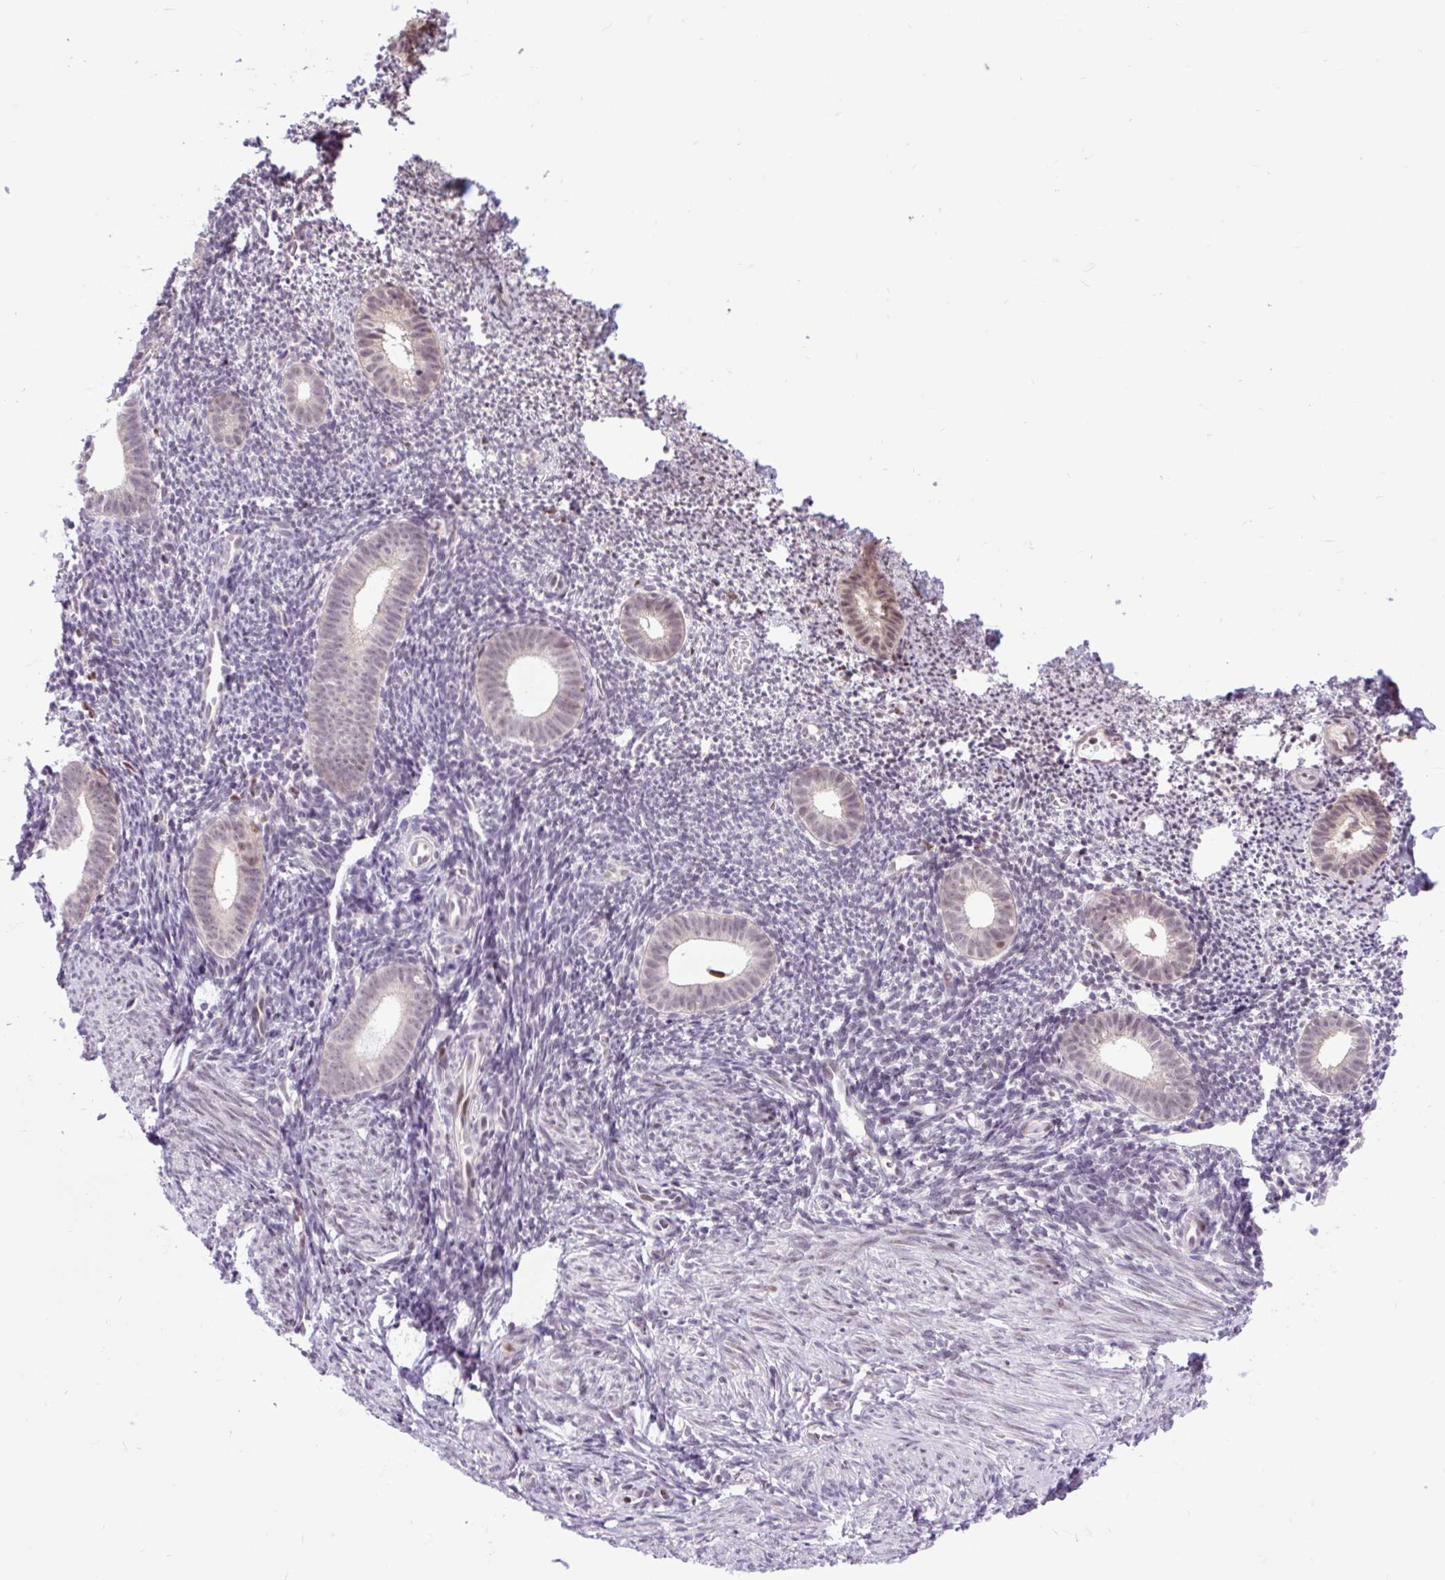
{"staining": {"intensity": "weak", "quantity": "<25%", "location": "nuclear"}, "tissue": "endometrium", "cell_type": "Cells in endometrial stroma", "image_type": "normal", "snomed": [{"axis": "morphology", "description": "Normal tissue, NOS"}, {"axis": "topography", "description": "Endometrium"}], "caption": "An immunohistochemistry photomicrograph of unremarkable endometrium is shown. There is no staining in cells in endometrial stroma of endometrium.", "gene": "CLK2", "patient": {"sex": "female", "age": 39}}